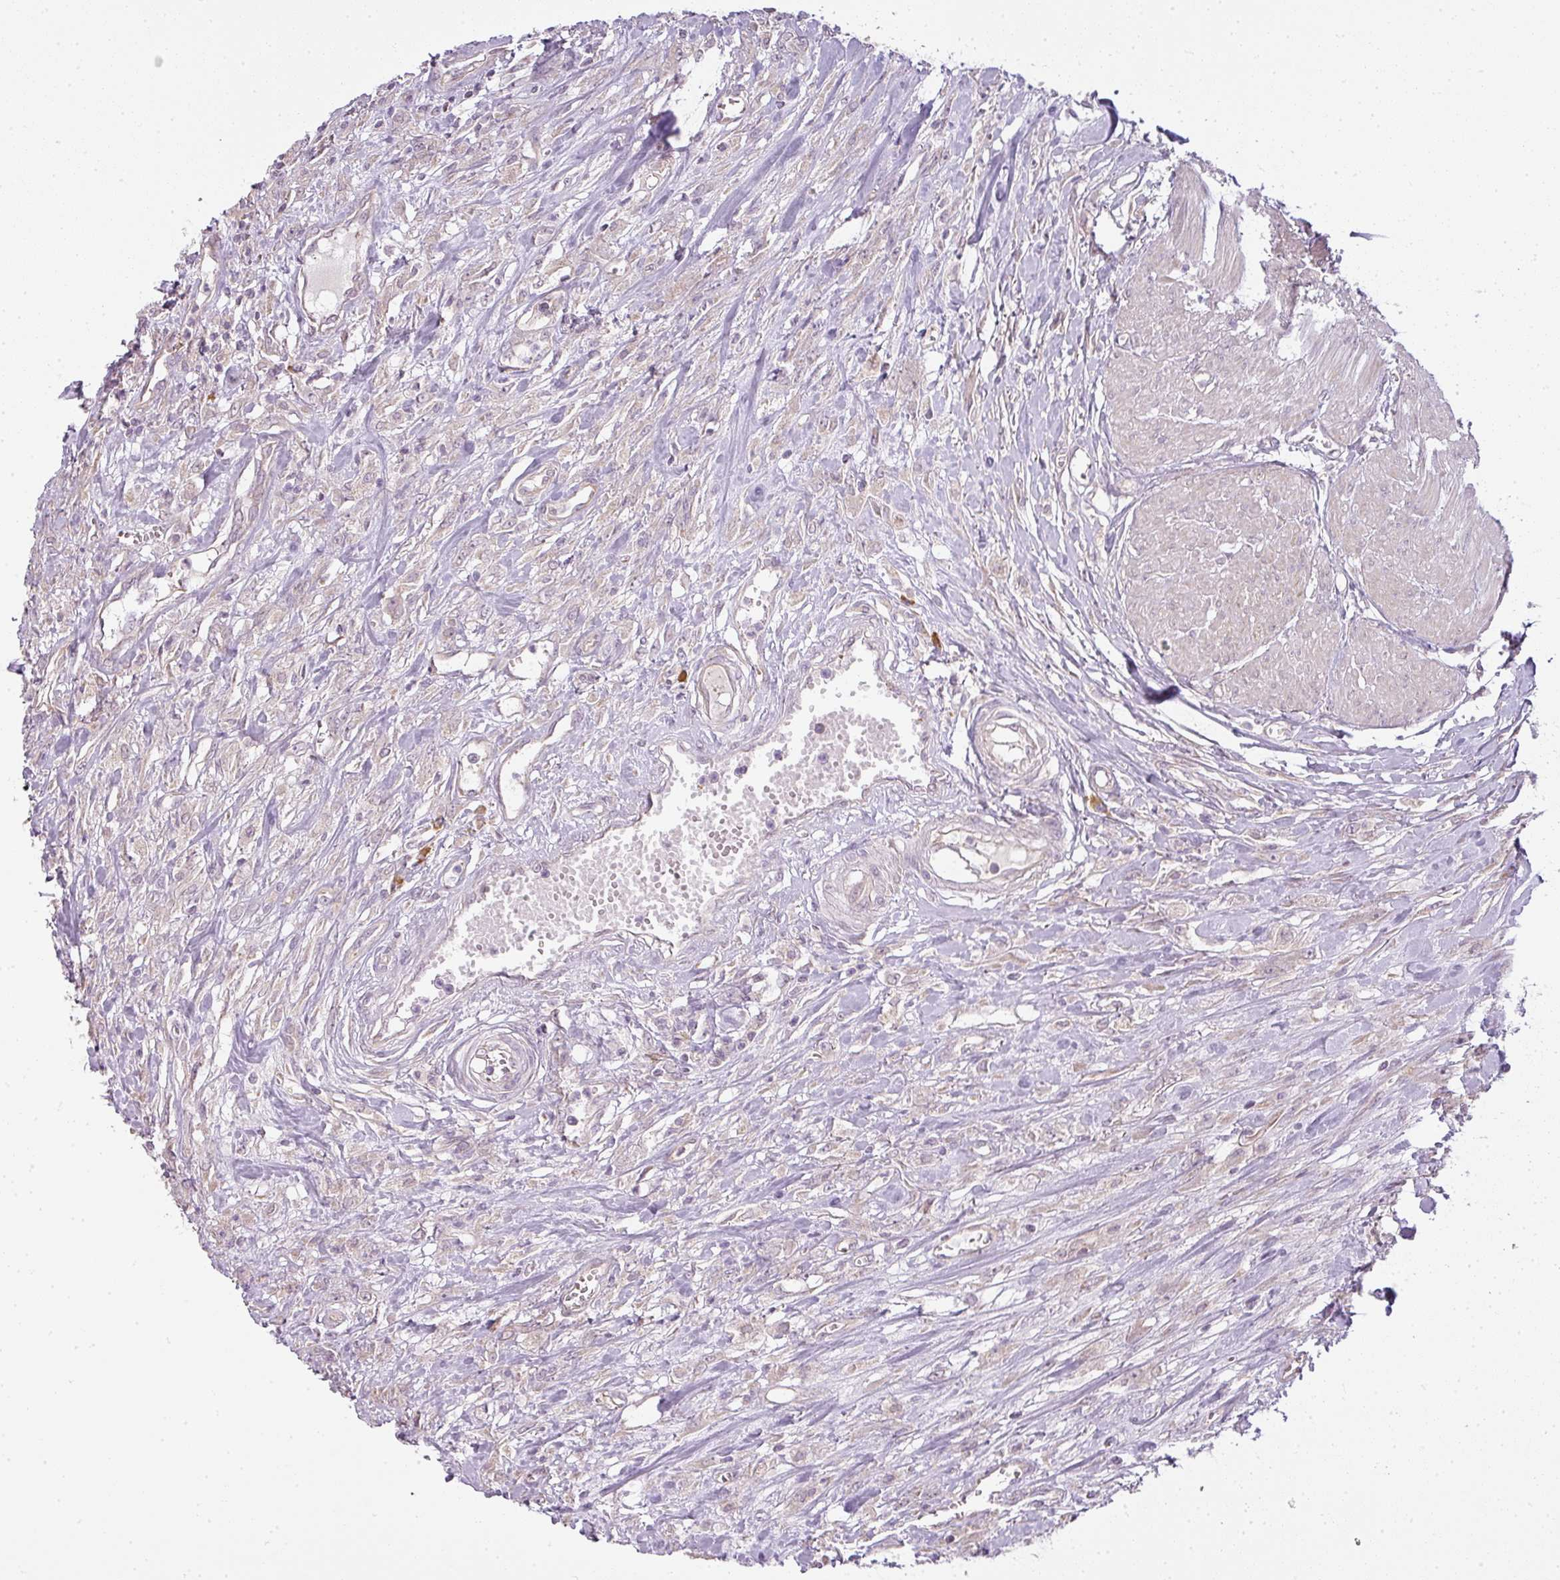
{"staining": {"intensity": "negative", "quantity": "none", "location": "none"}, "tissue": "urothelial cancer", "cell_type": "Tumor cells", "image_type": "cancer", "snomed": [{"axis": "morphology", "description": "Urothelial carcinoma, High grade"}, {"axis": "topography", "description": "Urinary bladder"}], "caption": "This is an immunohistochemistry (IHC) image of urothelial cancer. There is no staining in tumor cells.", "gene": "LY75", "patient": {"sex": "male", "age": 57}}